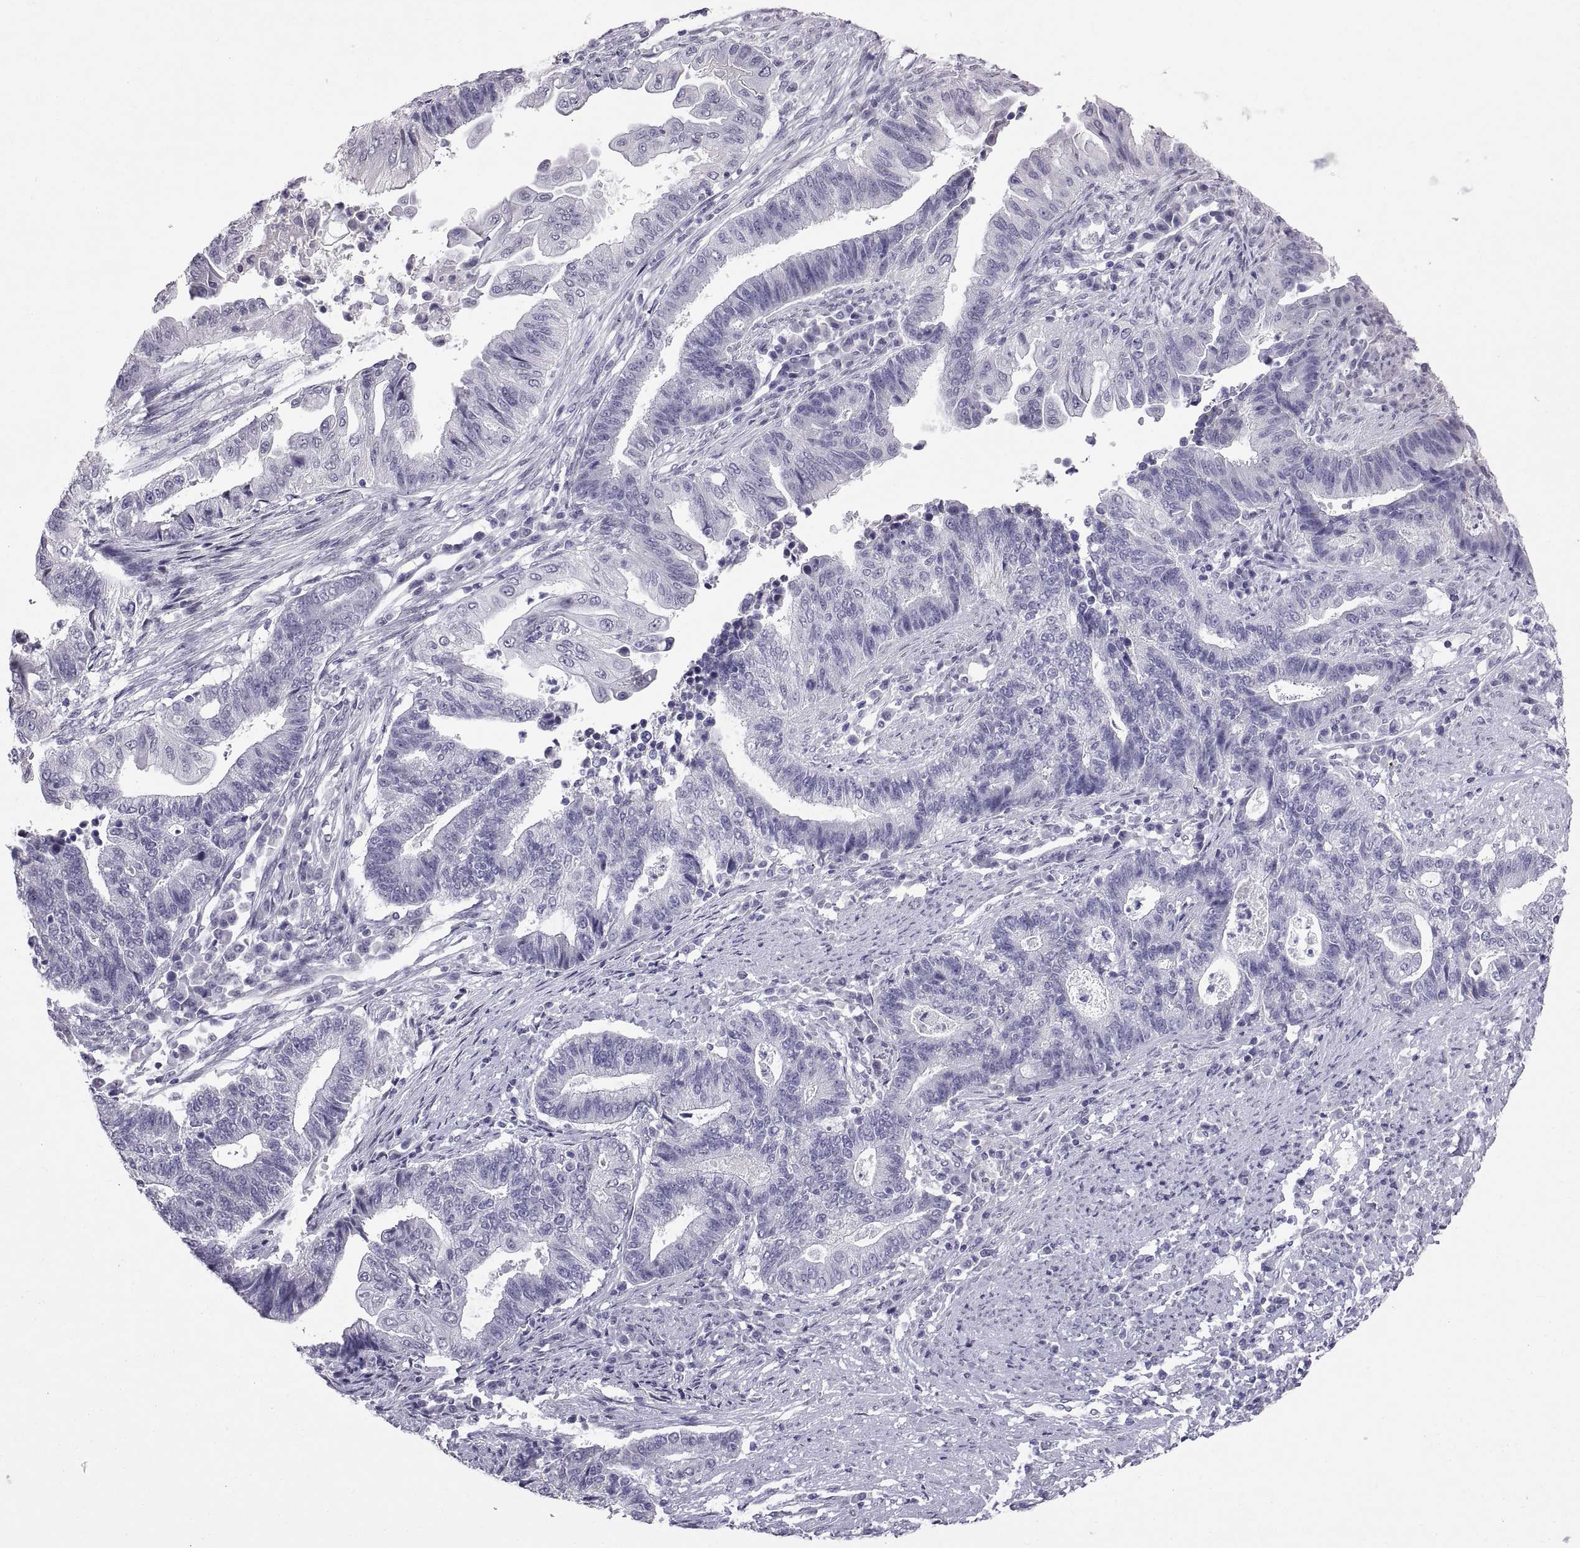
{"staining": {"intensity": "negative", "quantity": "none", "location": "none"}, "tissue": "endometrial cancer", "cell_type": "Tumor cells", "image_type": "cancer", "snomed": [{"axis": "morphology", "description": "Adenocarcinoma, NOS"}, {"axis": "topography", "description": "Uterus"}, {"axis": "topography", "description": "Endometrium"}], "caption": "Immunohistochemical staining of endometrial cancer displays no significant staining in tumor cells. Nuclei are stained in blue.", "gene": "KRT77", "patient": {"sex": "female", "age": 54}}